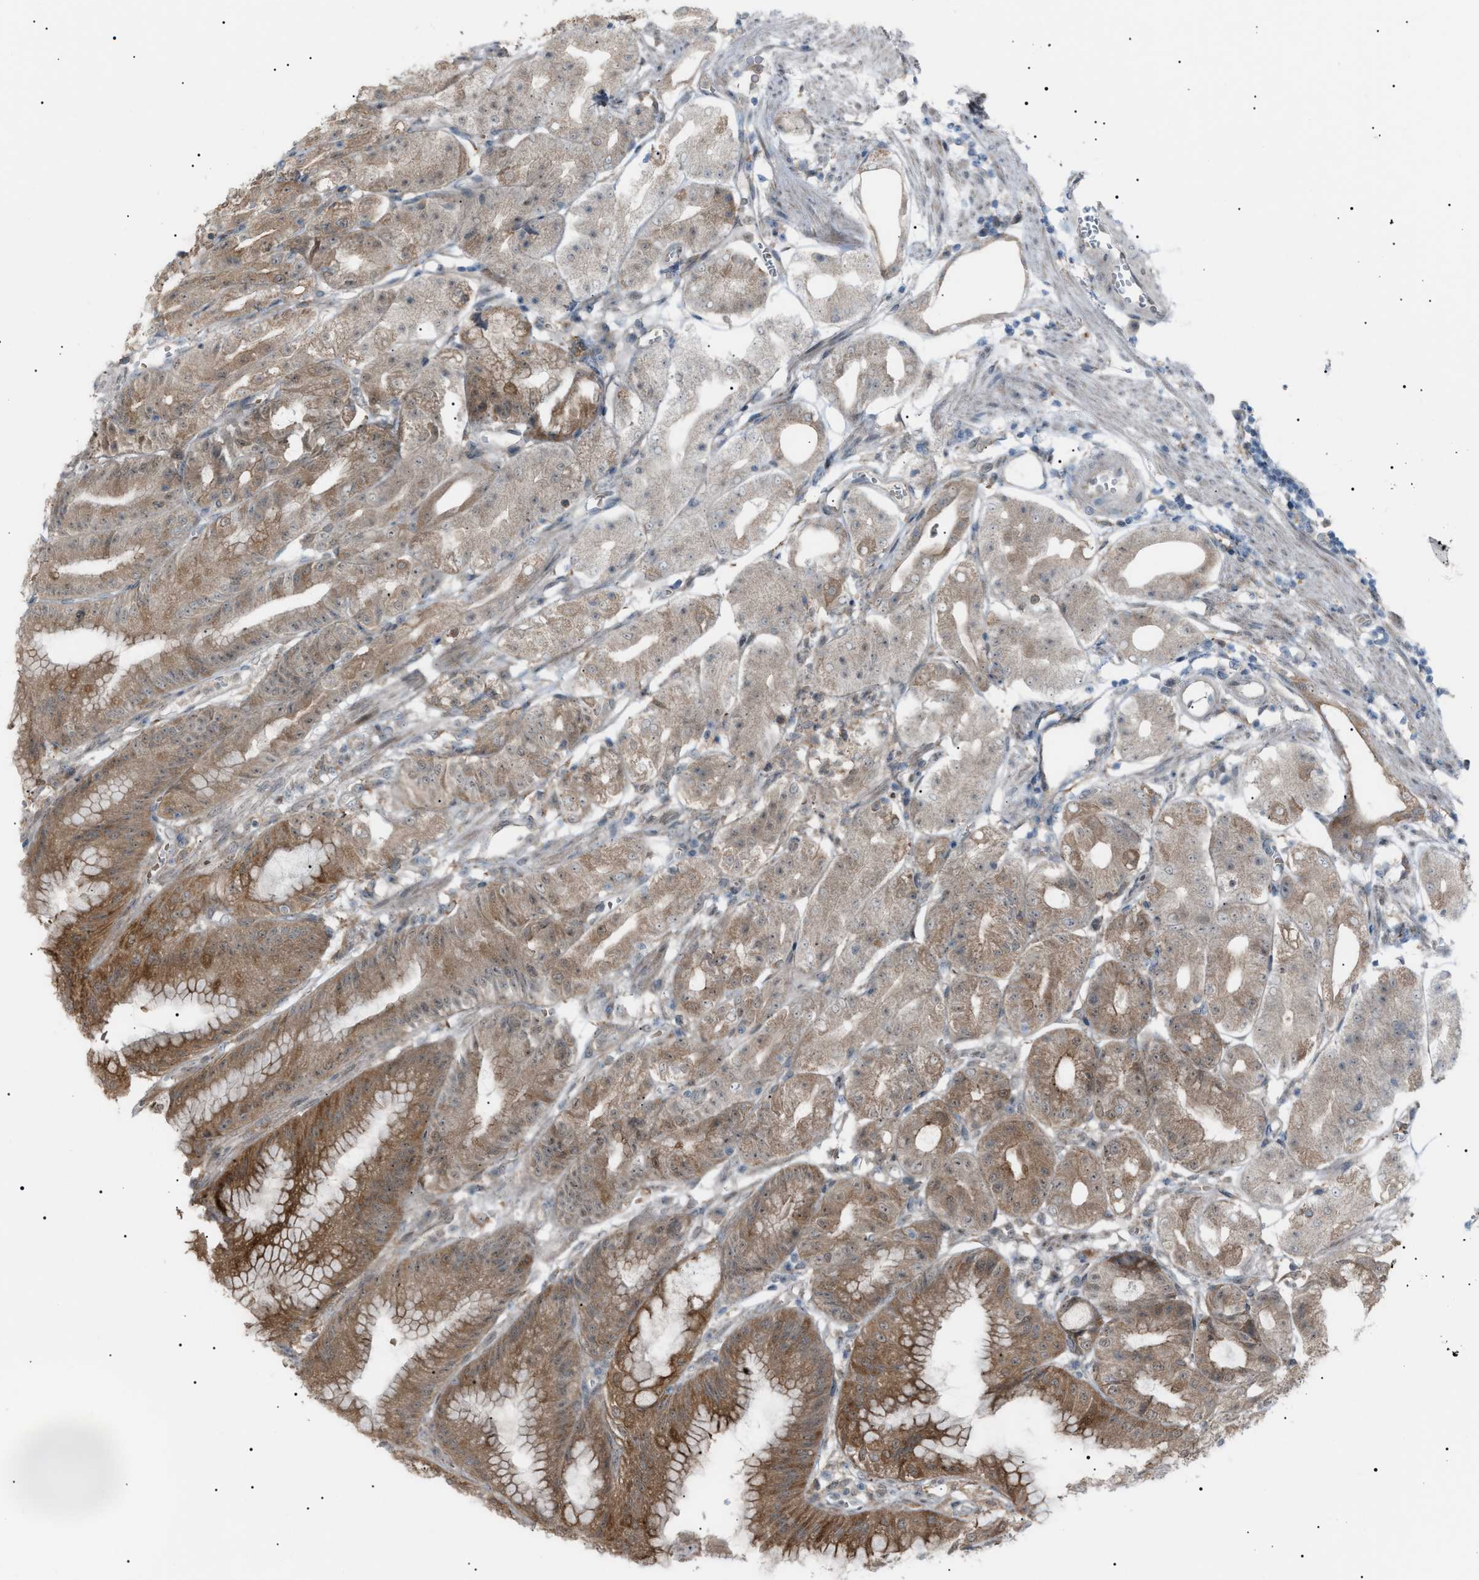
{"staining": {"intensity": "moderate", "quantity": ">75%", "location": "cytoplasmic/membranous"}, "tissue": "stomach", "cell_type": "Glandular cells", "image_type": "normal", "snomed": [{"axis": "morphology", "description": "Normal tissue, NOS"}, {"axis": "topography", "description": "Stomach, lower"}], "caption": "Immunohistochemical staining of benign human stomach demonstrates >75% levels of moderate cytoplasmic/membranous protein expression in about >75% of glandular cells. (DAB (3,3'-diaminobenzidine) IHC, brown staining for protein, blue staining for nuclei).", "gene": "LPIN2", "patient": {"sex": "male", "age": 71}}